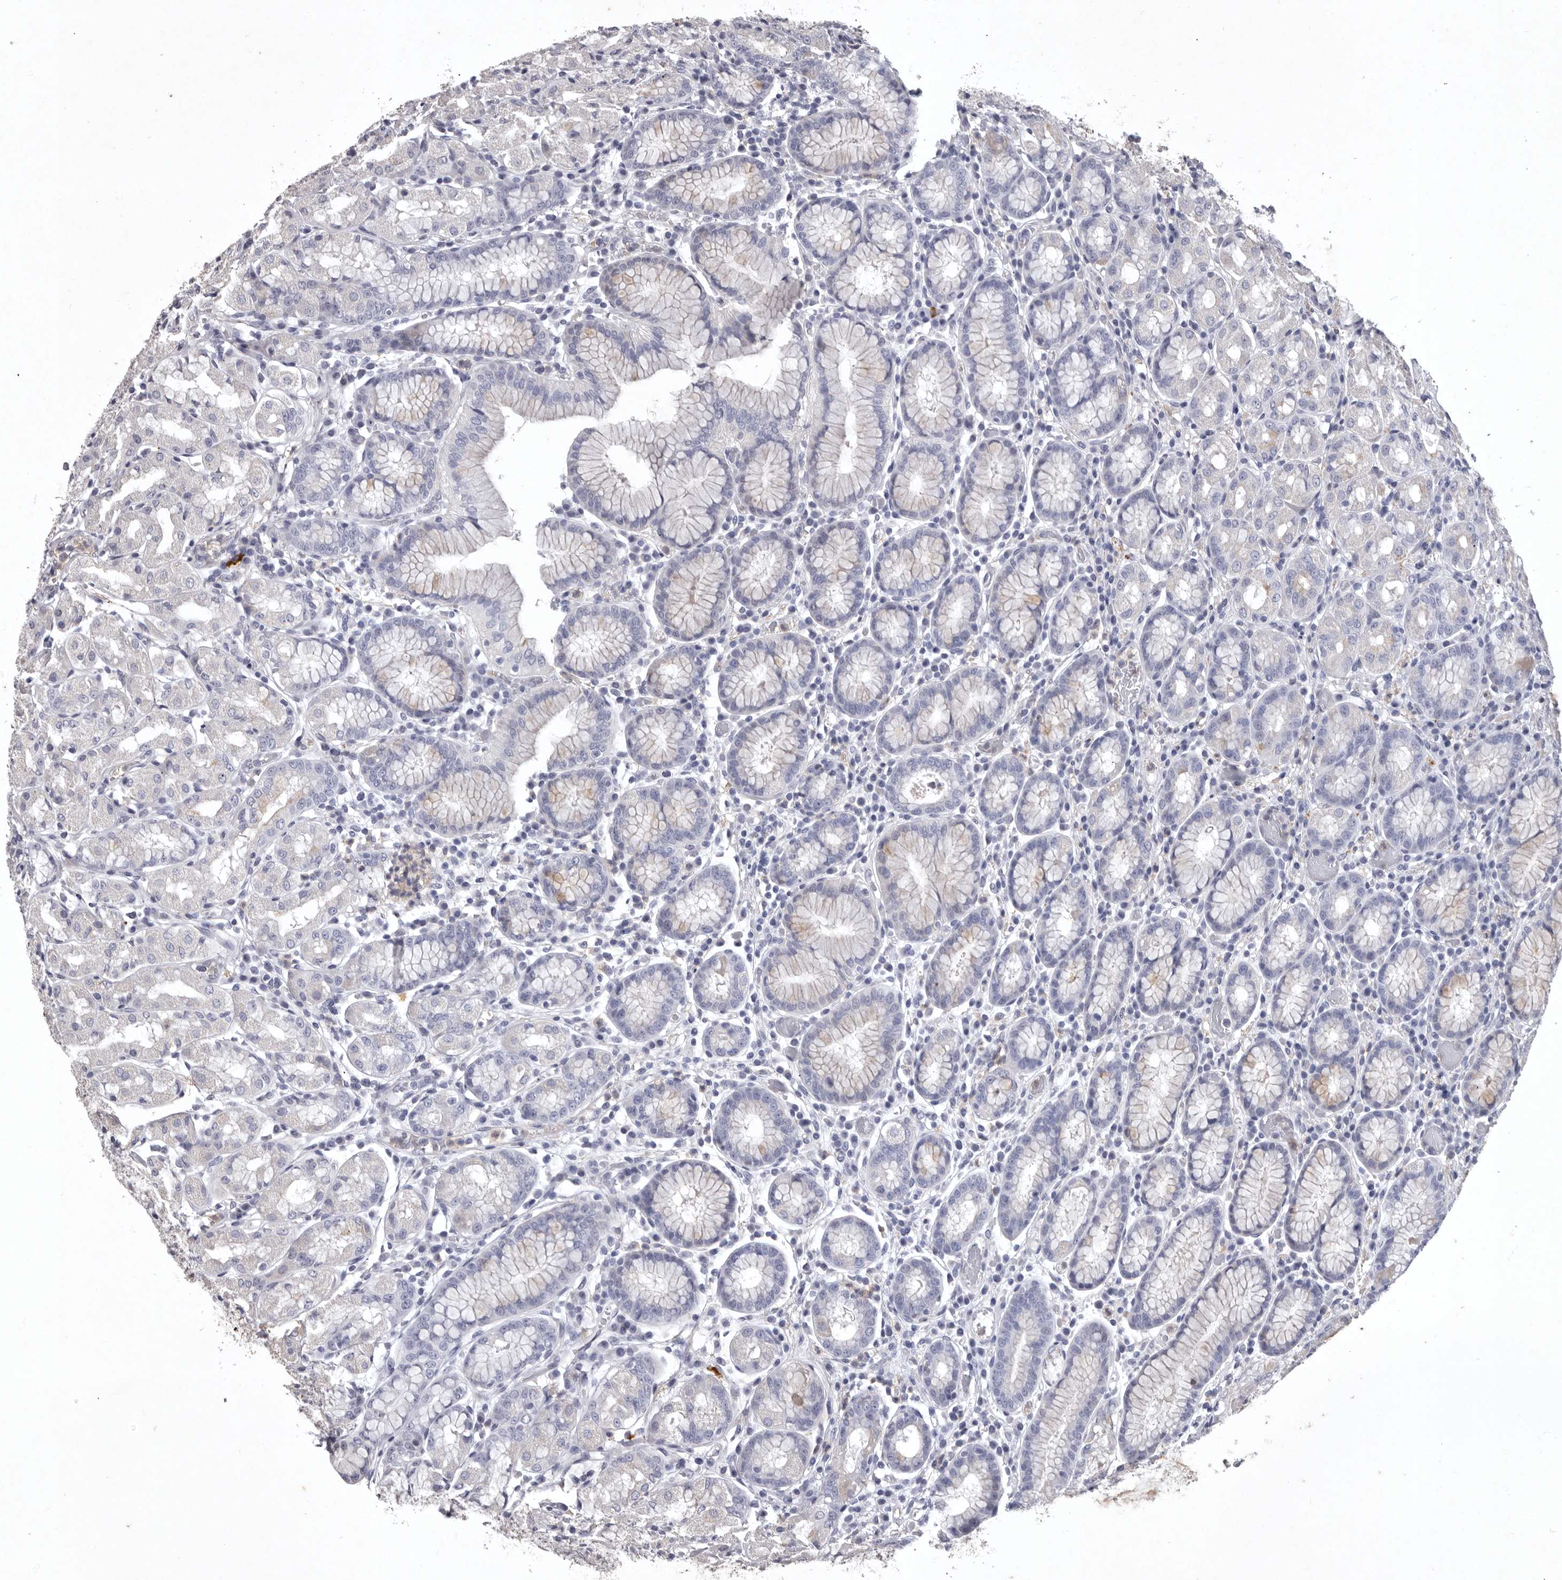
{"staining": {"intensity": "weak", "quantity": "<25%", "location": "cytoplasmic/membranous"}, "tissue": "stomach", "cell_type": "Glandular cells", "image_type": "normal", "snomed": [{"axis": "morphology", "description": "Normal tissue, NOS"}, {"axis": "topography", "description": "Stomach"}, {"axis": "topography", "description": "Stomach, lower"}], "caption": "Stomach was stained to show a protein in brown. There is no significant positivity in glandular cells. (IHC, brightfield microscopy, high magnification).", "gene": "NKAIN4", "patient": {"sex": "female", "age": 56}}